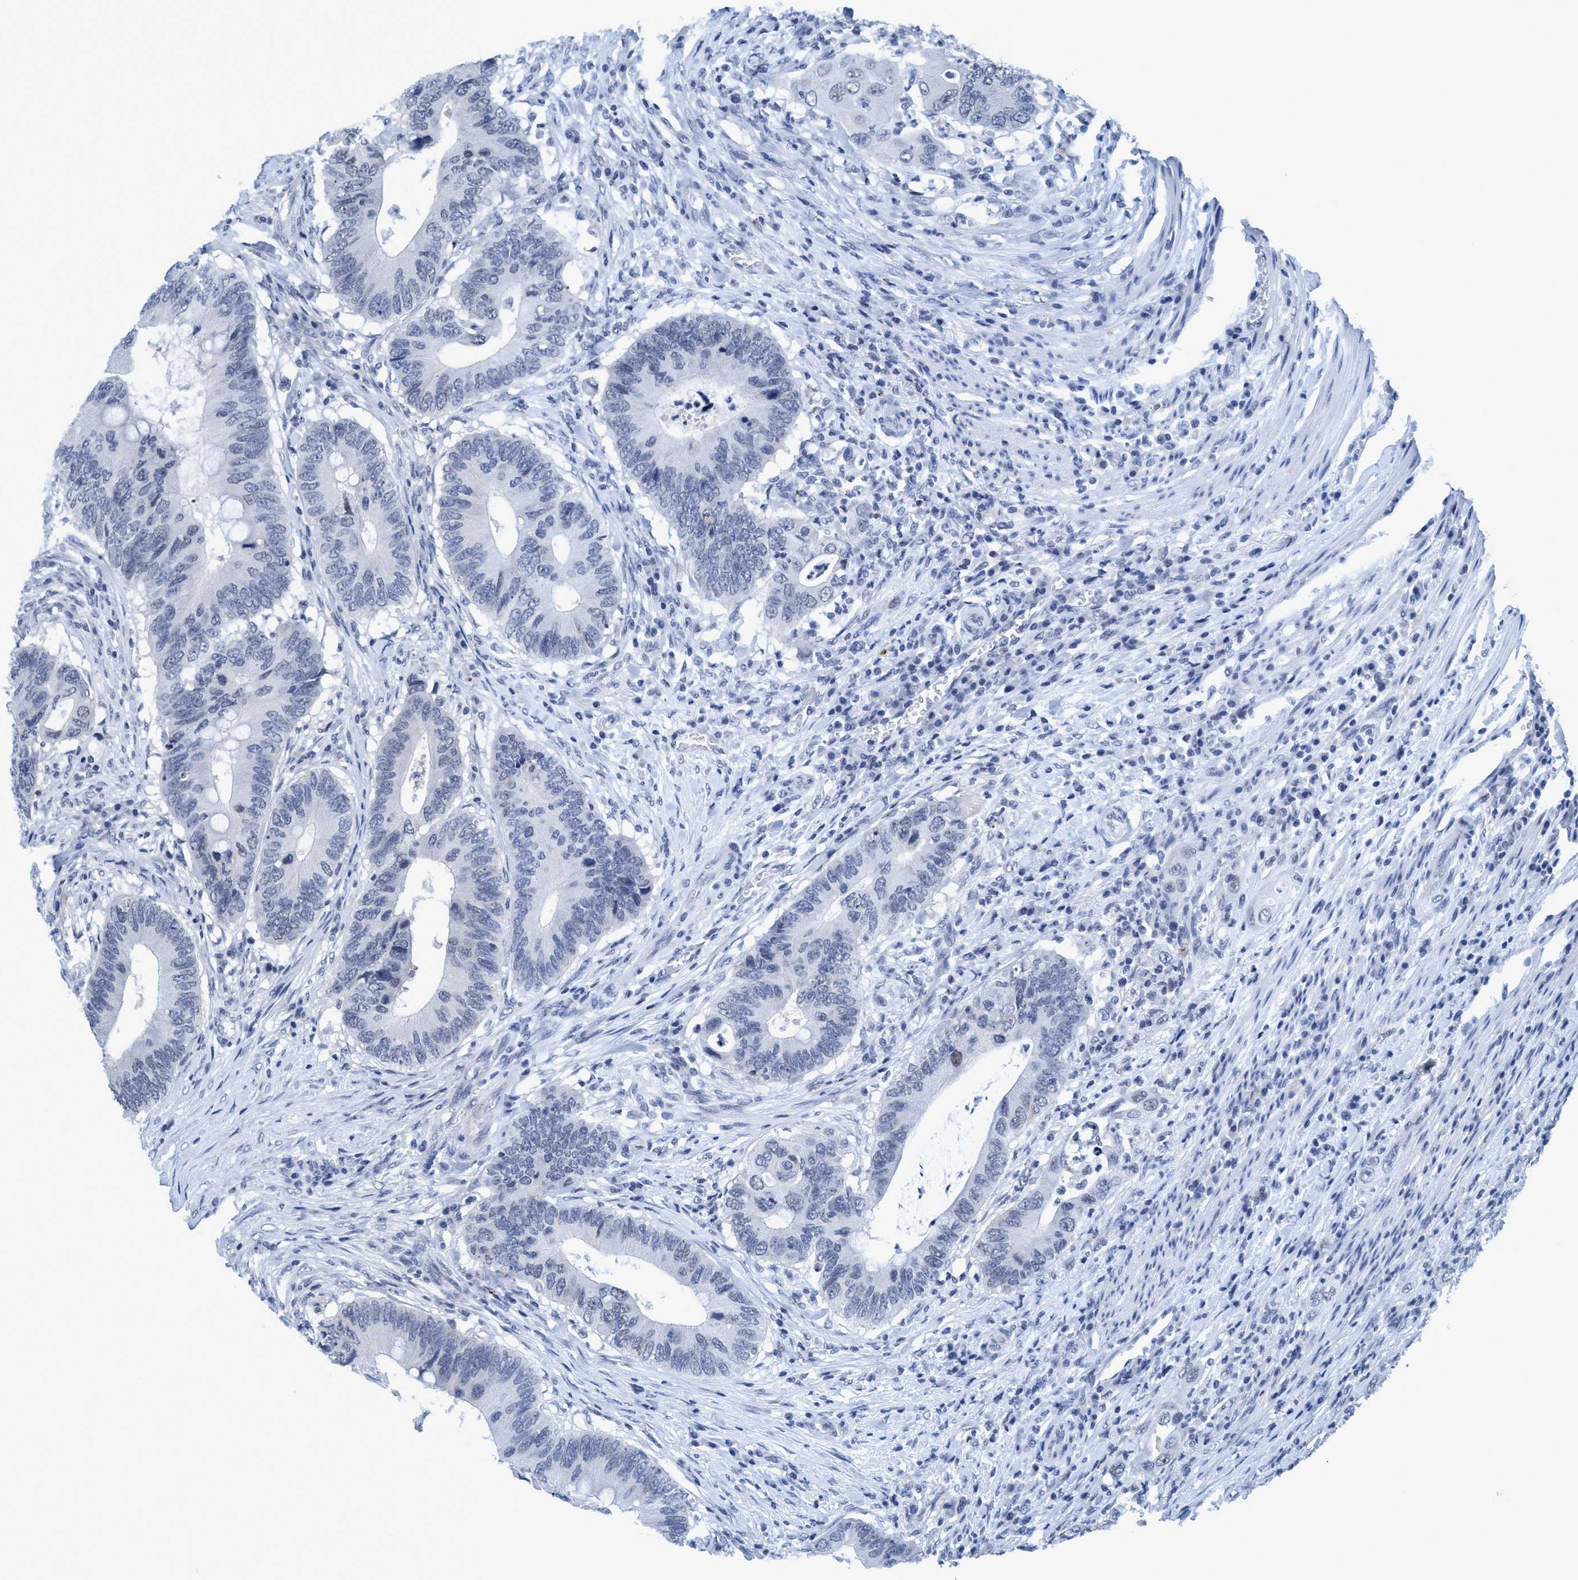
{"staining": {"intensity": "negative", "quantity": "none", "location": "none"}, "tissue": "colorectal cancer", "cell_type": "Tumor cells", "image_type": "cancer", "snomed": [{"axis": "morphology", "description": "Adenocarcinoma, NOS"}, {"axis": "topography", "description": "Colon"}], "caption": "An immunohistochemistry micrograph of colorectal cancer (adenocarcinoma) is shown. There is no staining in tumor cells of colorectal cancer (adenocarcinoma).", "gene": "DNAI1", "patient": {"sex": "male", "age": 71}}